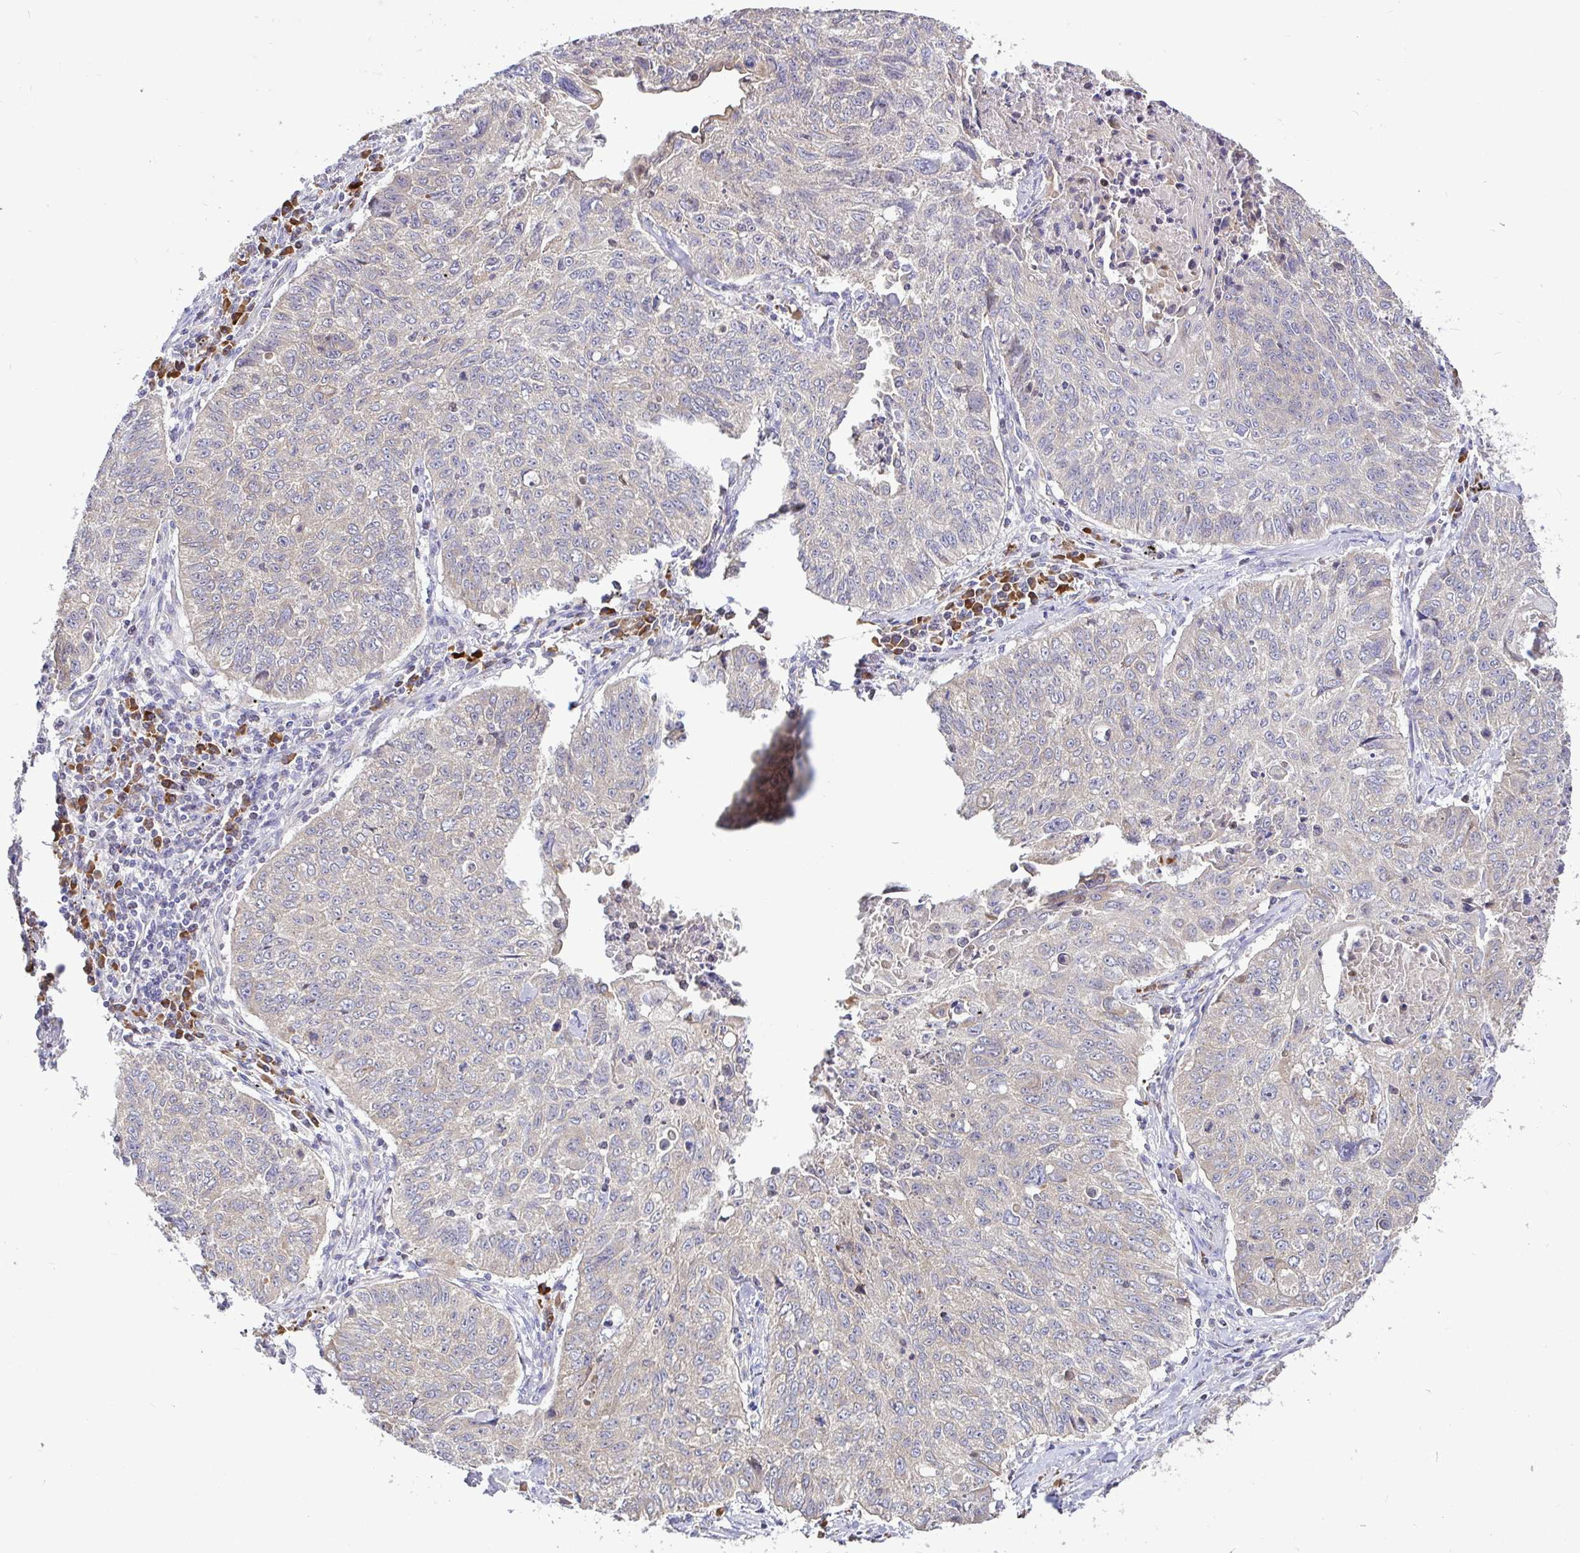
{"staining": {"intensity": "weak", "quantity": "<25%", "location": "cytoplasmic/membranous"}, "tissue": "lung cancer", "cell_type": "Tumor cells", "image_type": "cancer", "snomed": [{"axis": "morphology", "description": "Normal morphology"}, {"axis": "morphology", "description": "Aneuploidy"}, {"axis": "morphology", "description": "Squamous cell carcinoma, NOS"}, {"axis": "topography", "description": "Lymph node"}, {"axis": "topography", "description": "Lung"}], "caption": "High power microscopy micrograph of an IHC photomicrograph of lung cancer (aneuploidy), revealing no significant positivity in tumor cells. (Stains: DAB immunohistochemistry (IHC) with hematoxylin counter stain, Microscopy: brightfield microscopy at high magnification).", "gene": "ELP1", "patient": {"sex": "female", "age": 76}}